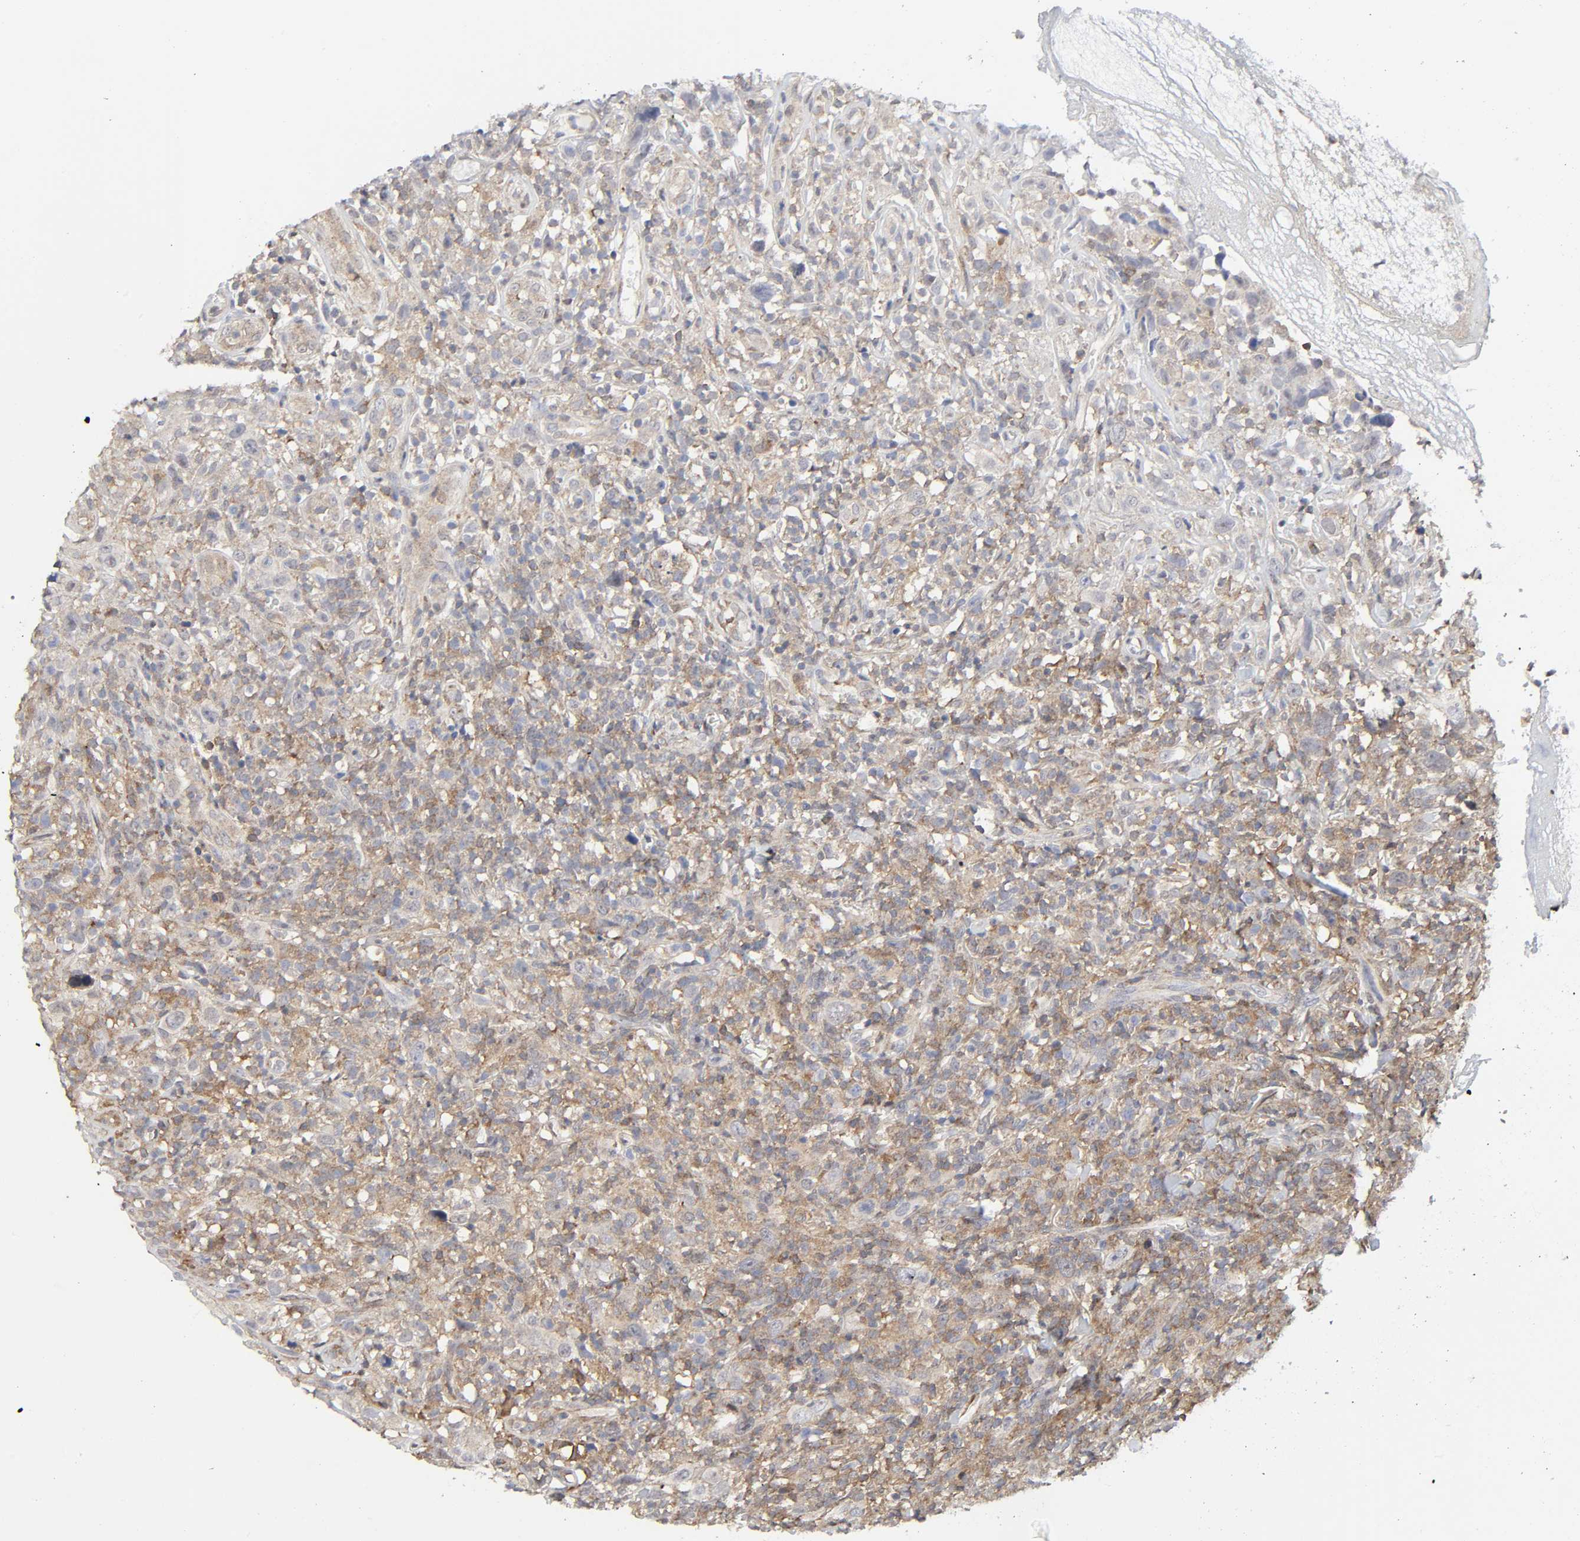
{"staining": {"intensity": "moderate", "quantity": "25%-75%", "location": "cytoplasmic/membranous"}, "tissue": "thyroid cancer", "cell_type": "Tumor cells", "image_type": "cancer", "snomed": [{"axis": "morphology", "description": "Carcinoma, NOS"}, {"axis": "topography", "description": "Thyroid gland"}], "caption": "Immunohistochemistry (IHC) of thyroid carcinoma demonstrates medium levels of moderate cytoplasmic/membranous expression in about 25%-75% of tumor cells. (brown staining indicates protein expression, while blue staining denotes nuclei).", "gene": "MAPK1", "patient": {"sex": "female", "age": 77}}